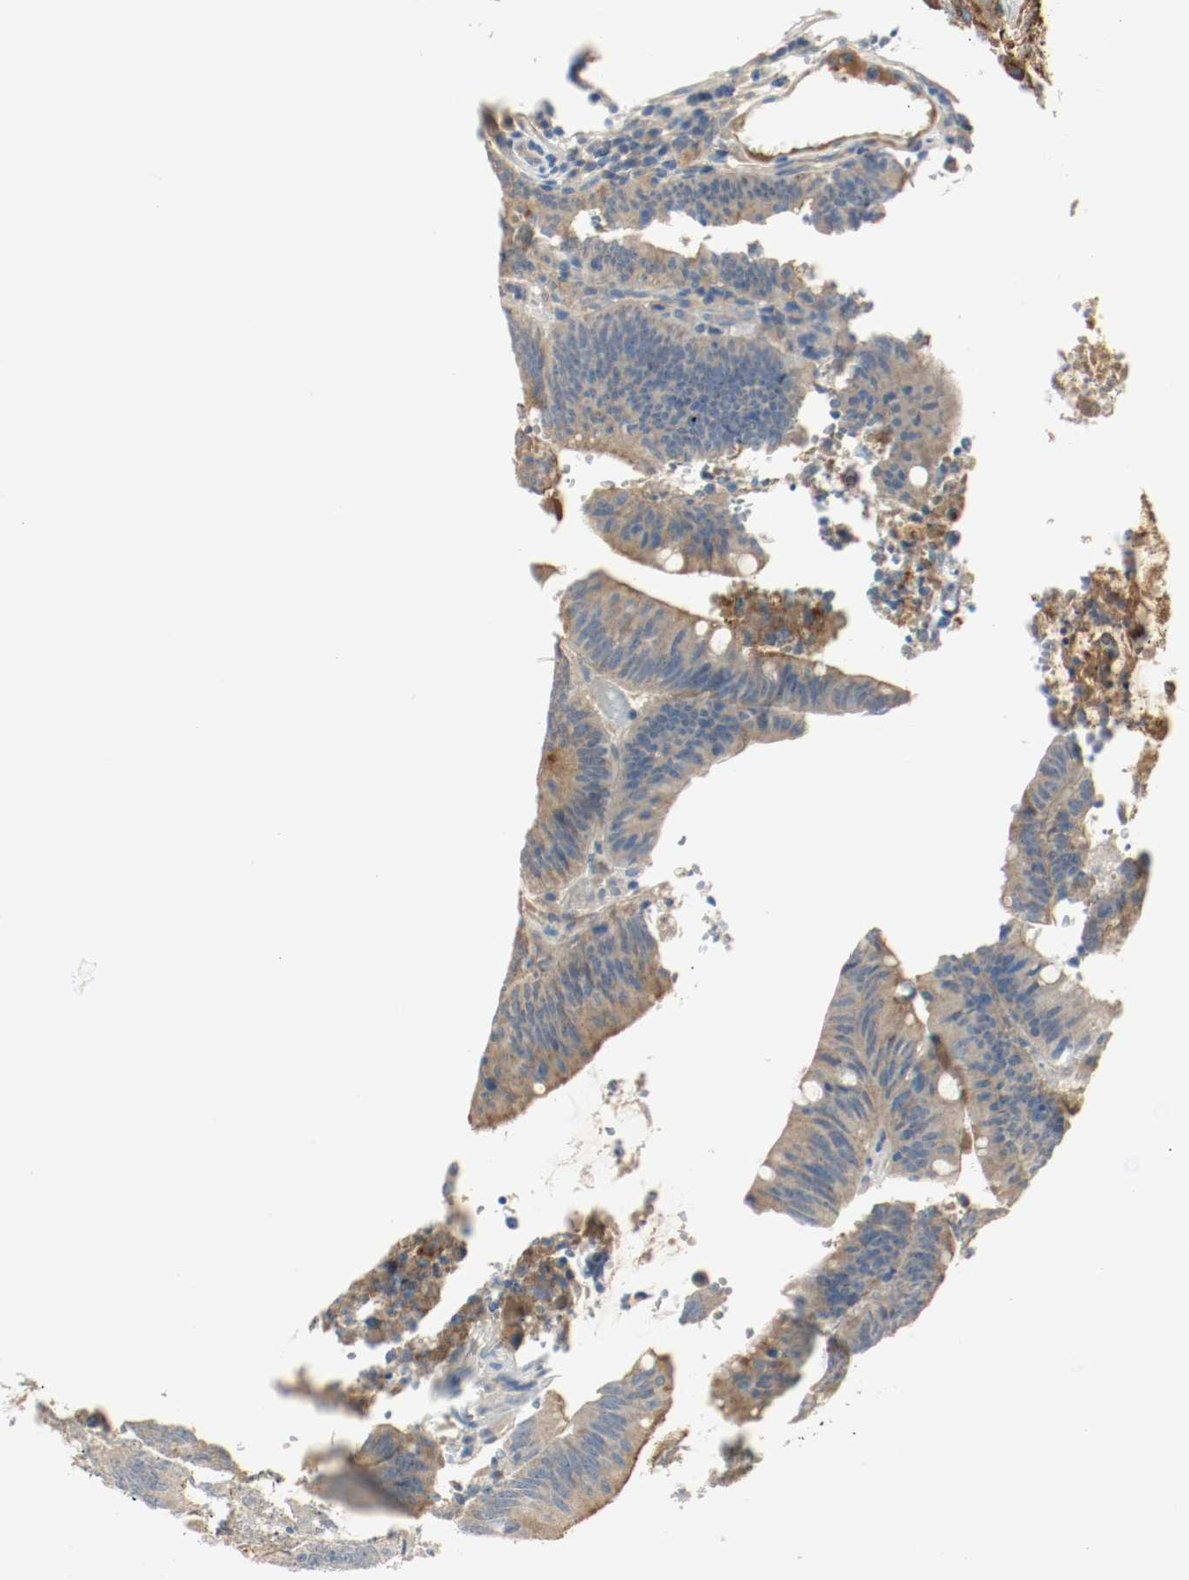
{"staining": {"intensity": "moderate", "quantity": "25%-75%", "location": "cytoplasmic/membranous"}, "tissue": "colorectal cancer", "cell_type": "Tumor cells", "image_type": "cancer", "snomed": [{"axis": "morphology", "description": "Adenocarcinoma, NOS"}, {"axis": "topography", "description": "Rectum"}], "caption": "A brown stain labels moderate cytoplasmic/membranous positivity of a protein in colorectal adenocarcinoma tumor cells.", "gene": "MELTF", "patient": {"sex": "female", "age": 66}}